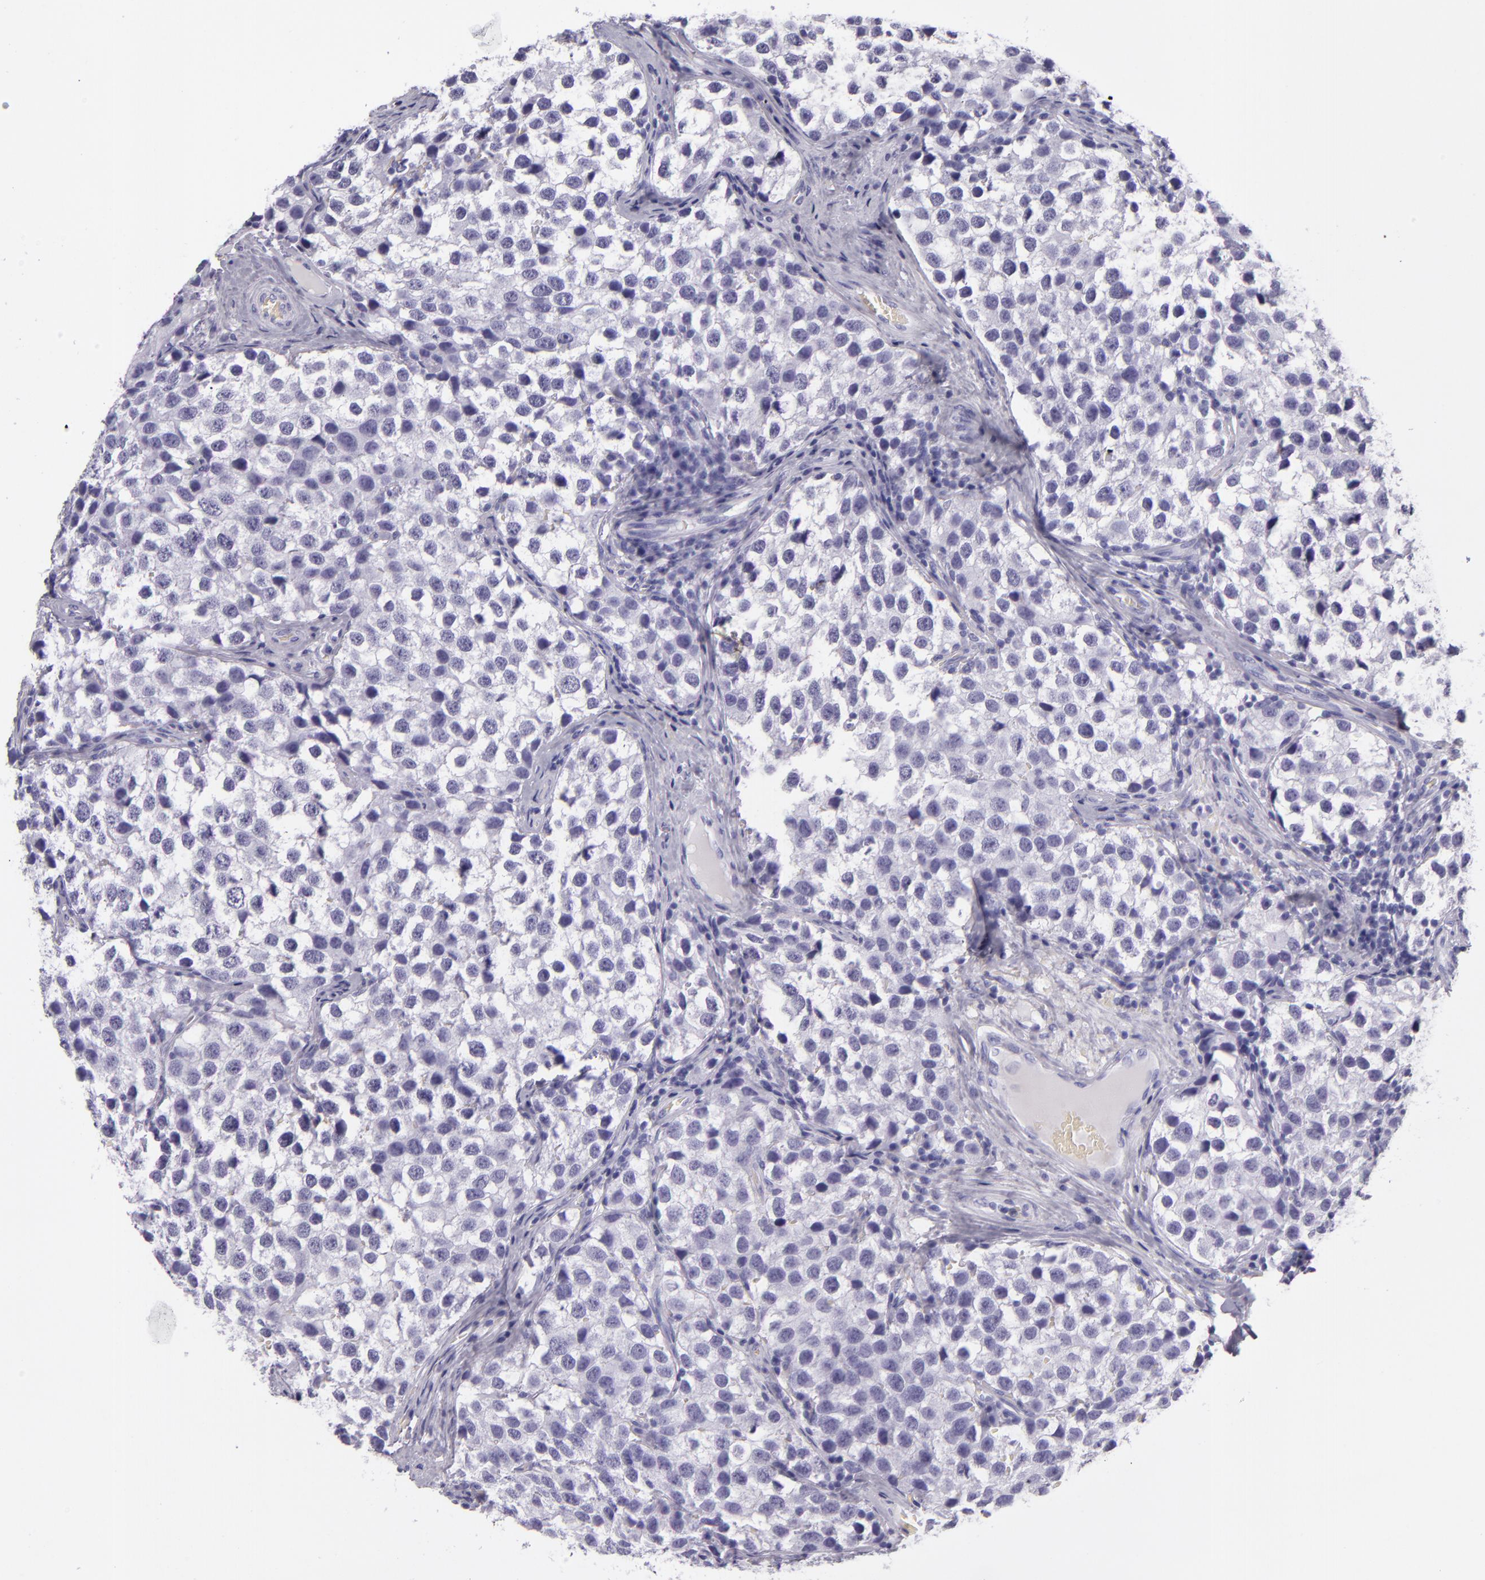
{"staining": {"intensity": "negative", "quantity": "none", "location": "none"}, "tissue": "testis cancer", "cell_type": "Tumor cells", "image_type": "cancer", "snomed": [{"axis": "morphology", "description": "Seminoma, NOS"}, {"axis": "topography", "description": "Testis"}], "caption": "A photomicrograph of human testis cancer (seminoma) is negative for staining in tumor cells.", "gene": "CR2", "patient": {"sex": "male", "age": 39}}